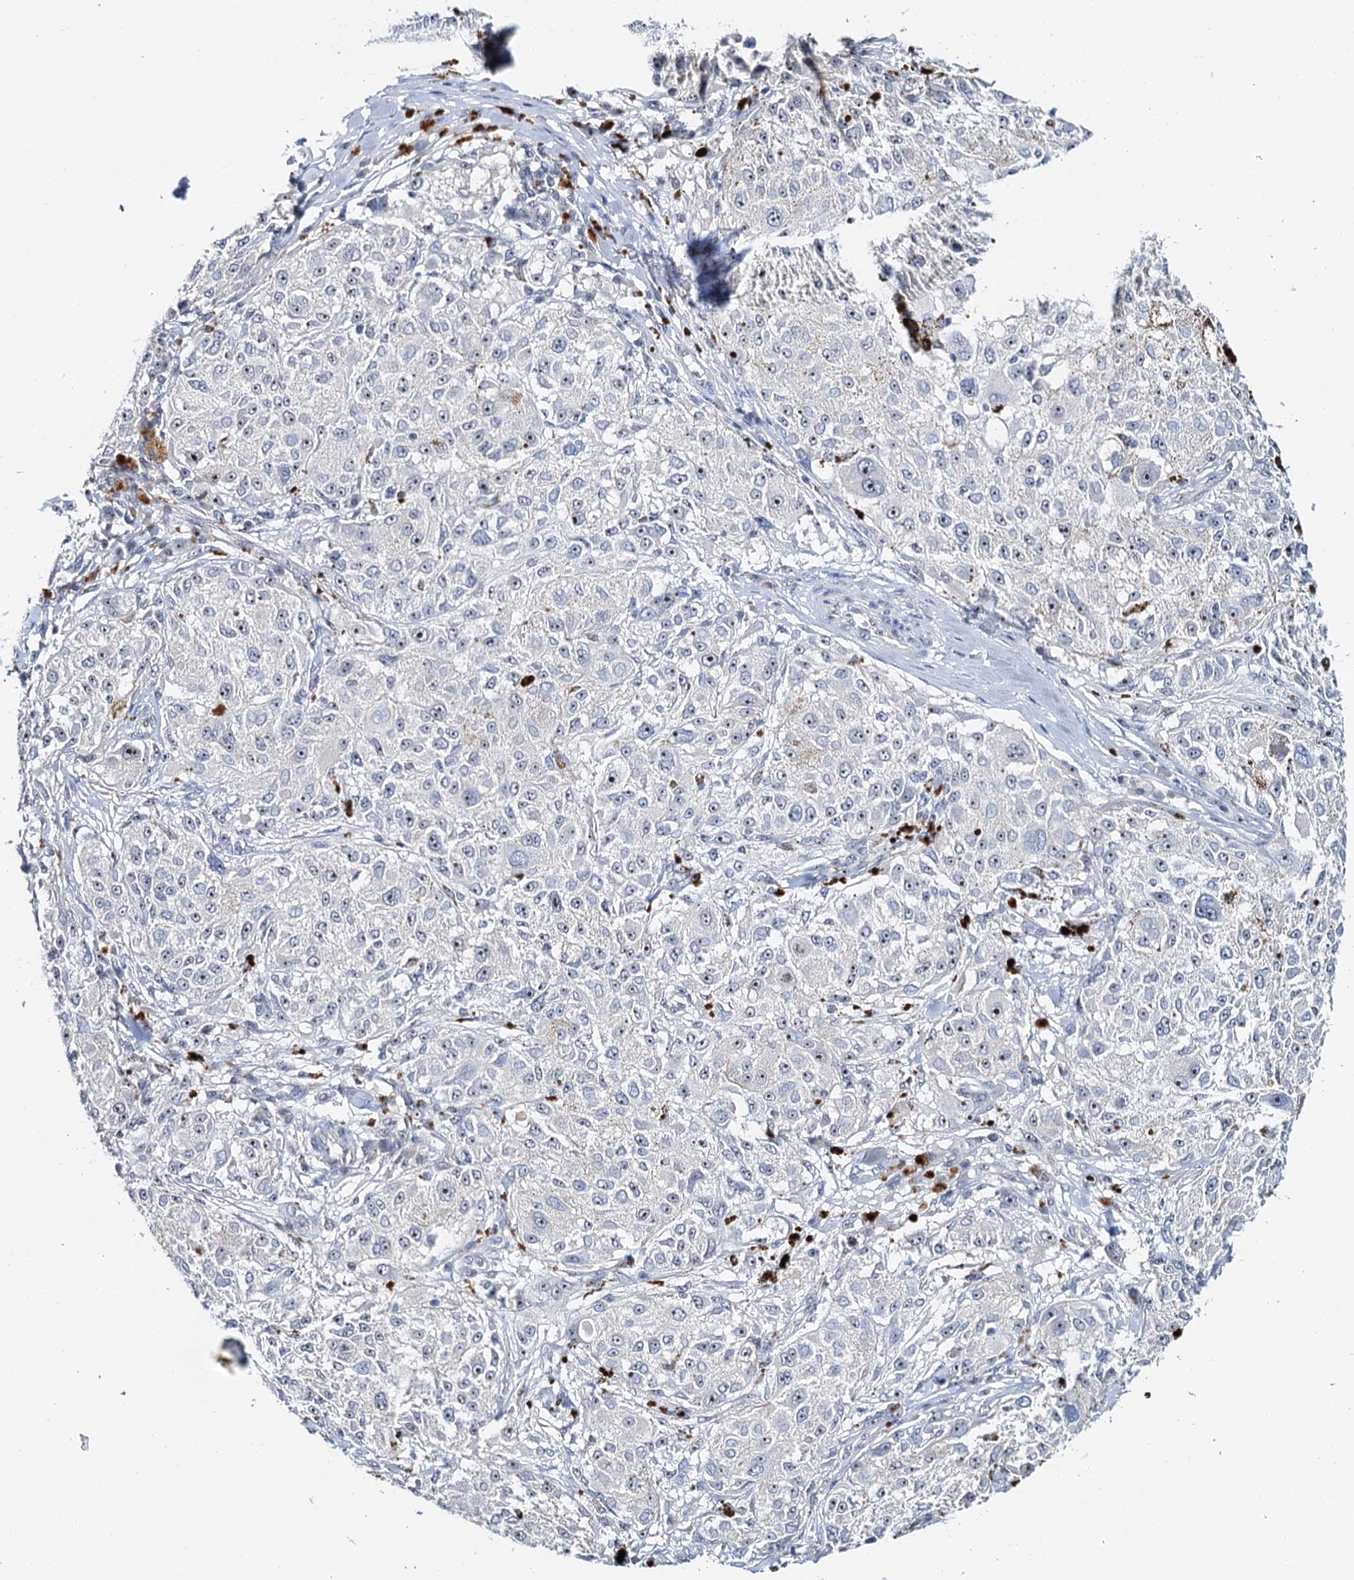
{"staining": {"intensity": "negative", "quantity": "none", "location": "none"}, "tissue": "melanoma", "cell_type": "Tumor cells", "image_type": "cancer", "snomed": [{"axis": "morphology", "description": "Necrosis, NOS"}, {"axis": "morphology", "description": "Malignant melanoma, NOS"}, {"axis": "topography", "description": "Skin"}], "caption": "This is an immunohistochemistry (IHC) photomicrograph of human malignant melanoma. There is no expression in tumor cells.", "gene": "NOP2", "patient": {"sex": "female", "age": 87}}